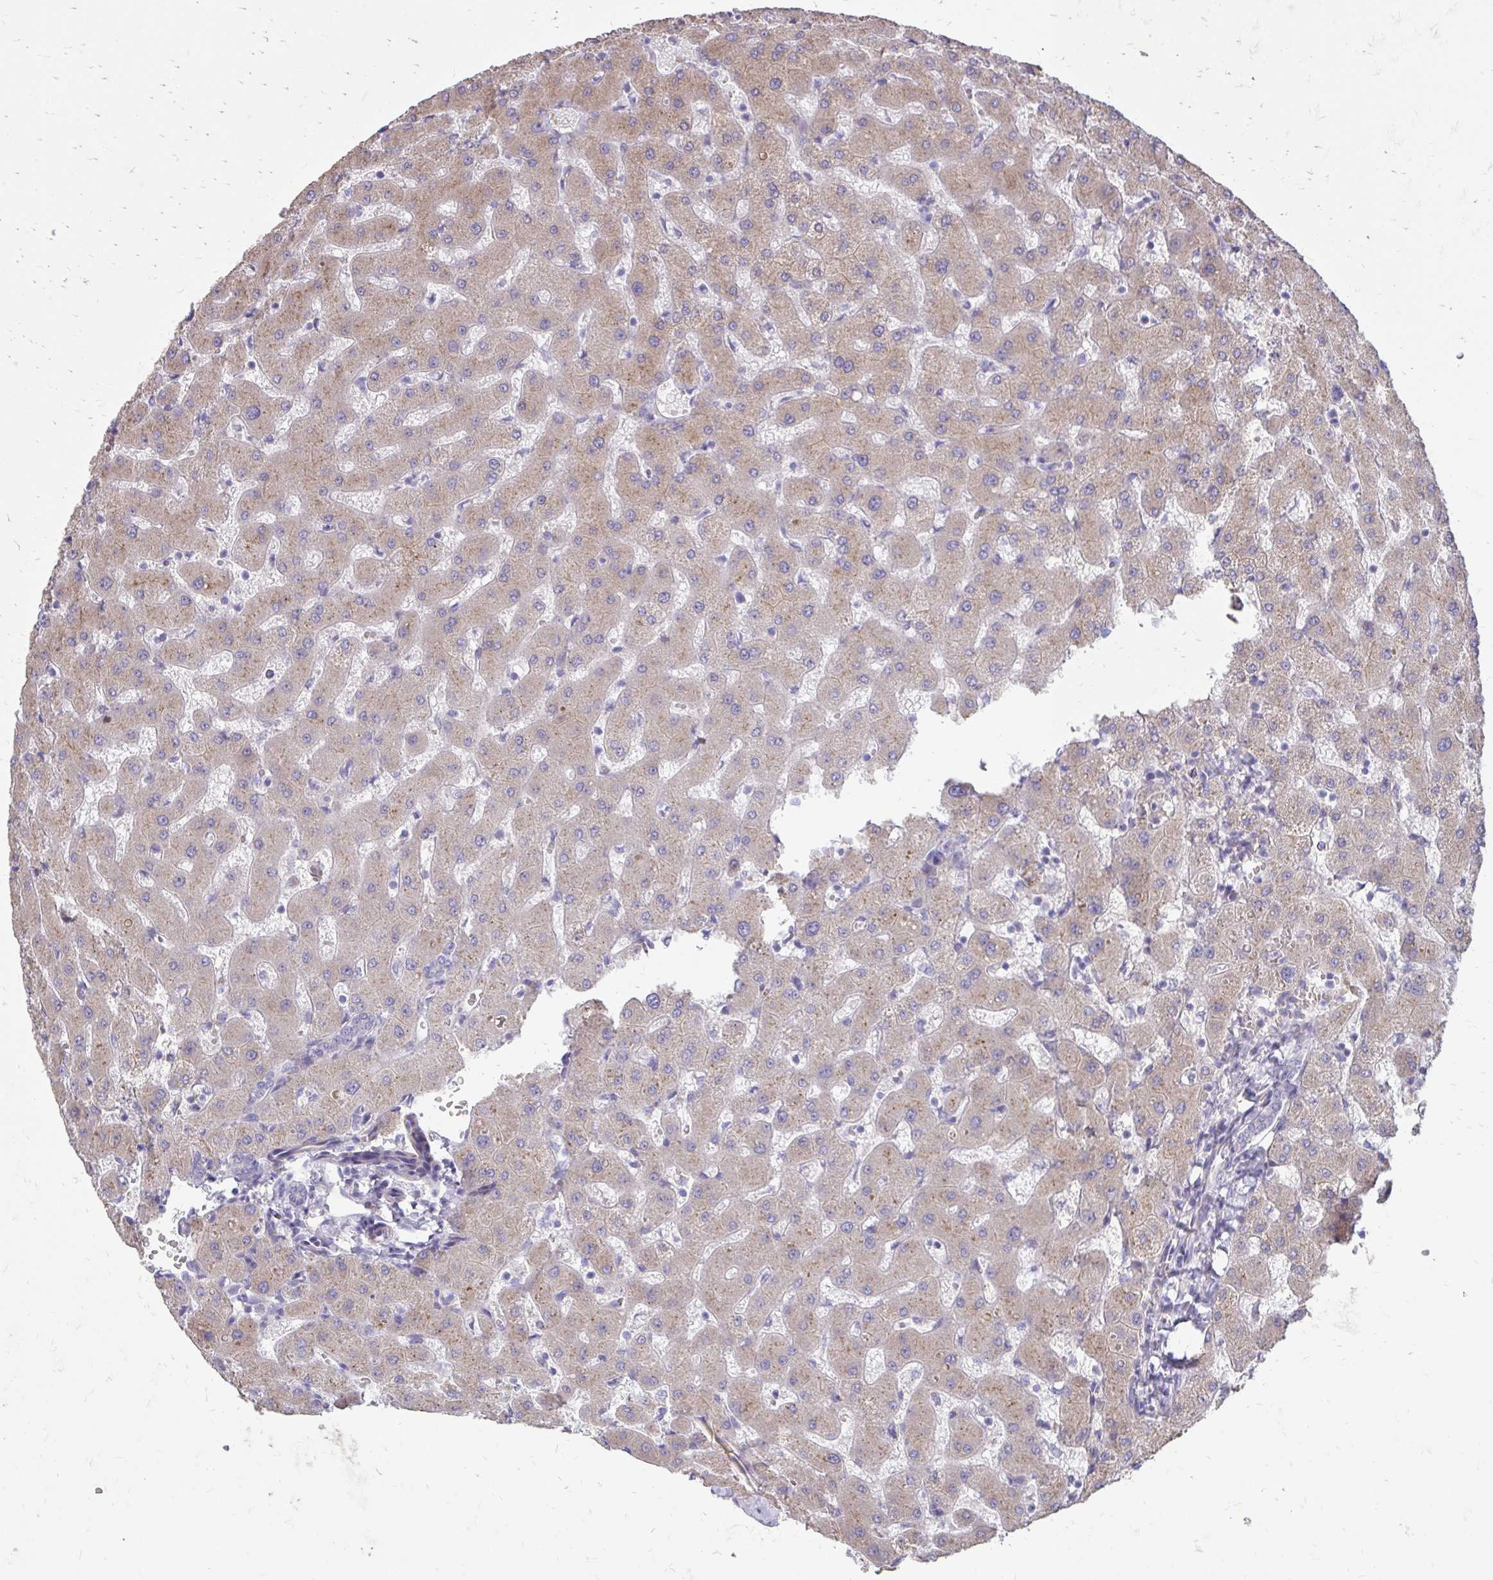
{"staining": {"intensity": "negative", "quantity": "none", "location": "none"}, "tissue": "liver", "cell_type": "Cholangiocytes", "image_type": "normal", "snomed": [{"axis": "morphology", "description": "Normal tissue, NOS"}, {"axis": "topography", "description": "Liver"}], "caption": "Image shows no protein expression in cholangiocytes of unremarkable liver. (Immunohistochemistry (ihc), brightfield microscopy, high magnification).", "gene": "MYORG", "patient": {"sex": "female", "age": 63}}